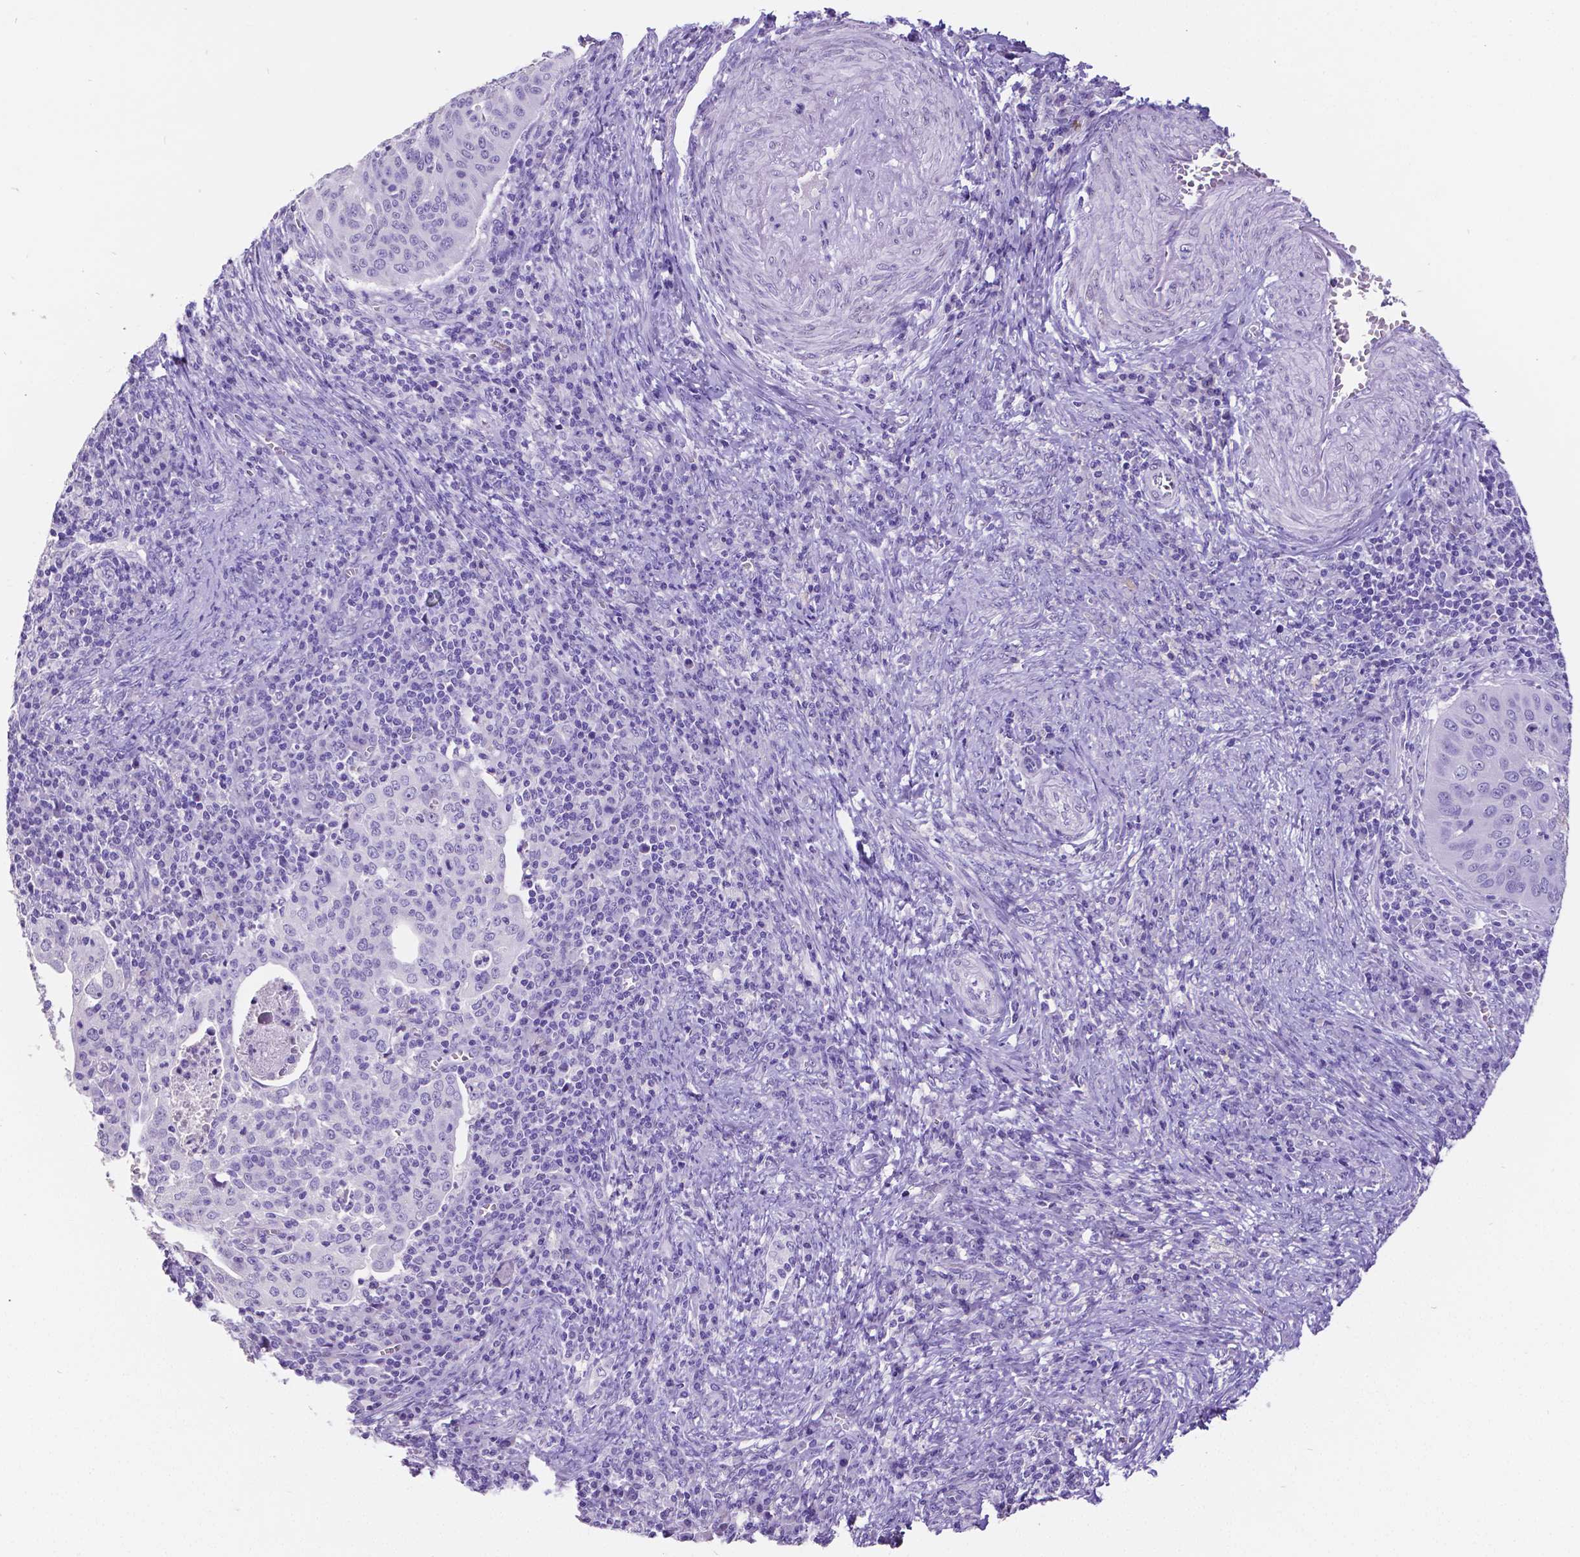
{"staining": {"intensity": "negative", "quantity": "none", "location": "none"}, "tissue": "cervical cancer", "cell_type": "Tumor cells", "image_type": "cancer", "snomed": [{"axis": "morphology", "description": "Squamous cell carcinoma, NOS"}, {"axis": "topography", "description": "Cervix"}], "caption": "Human cervical cancer stained for a protein using immunohistochemistry exhibits no positivity in tumor cells.", "gene": "SATB2", "patient": {"sex": "female", "age": 39}}